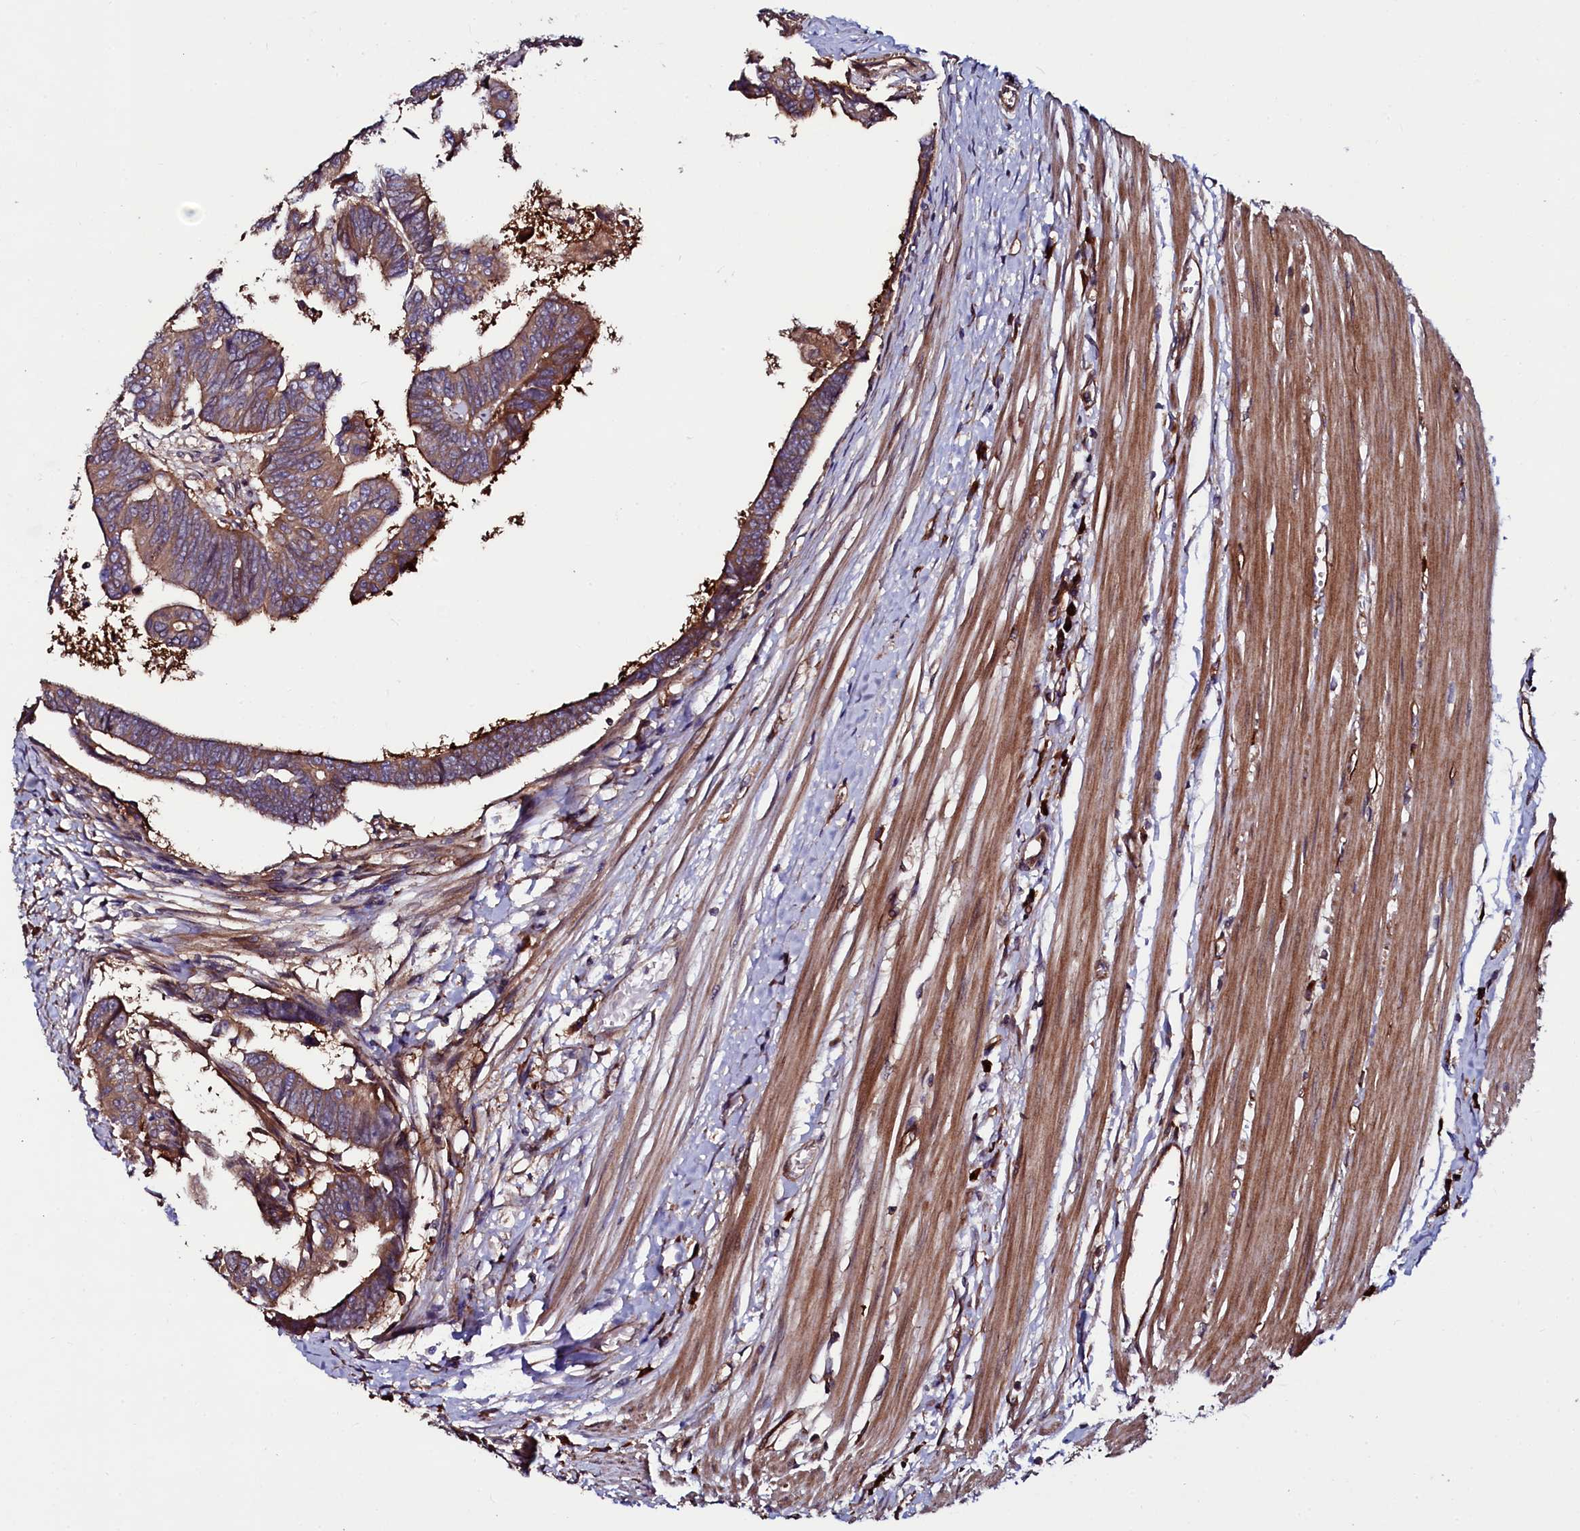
{"staining": {"intensity": "strong", "quantity": ">75%", "location": "cytoplasmic/membranous"}, "tissue": "colorectal cancer", "cell_type": "Tumor cells", "image_type": "cancer", "snomed": [{"axis": "morphology", "description": "Adenocarcinoma, NOS"}, {"axis": "topography", "description": "Rectum"}], "caption": "Brown immunohistochemical staining in human adenocarcinoma (colorectal) reveals strong cytoplasmic/membranous expression in about >75% of tumor cells.", "gene": "USPL1", "patient": {"sex": "female", "age": 65}}